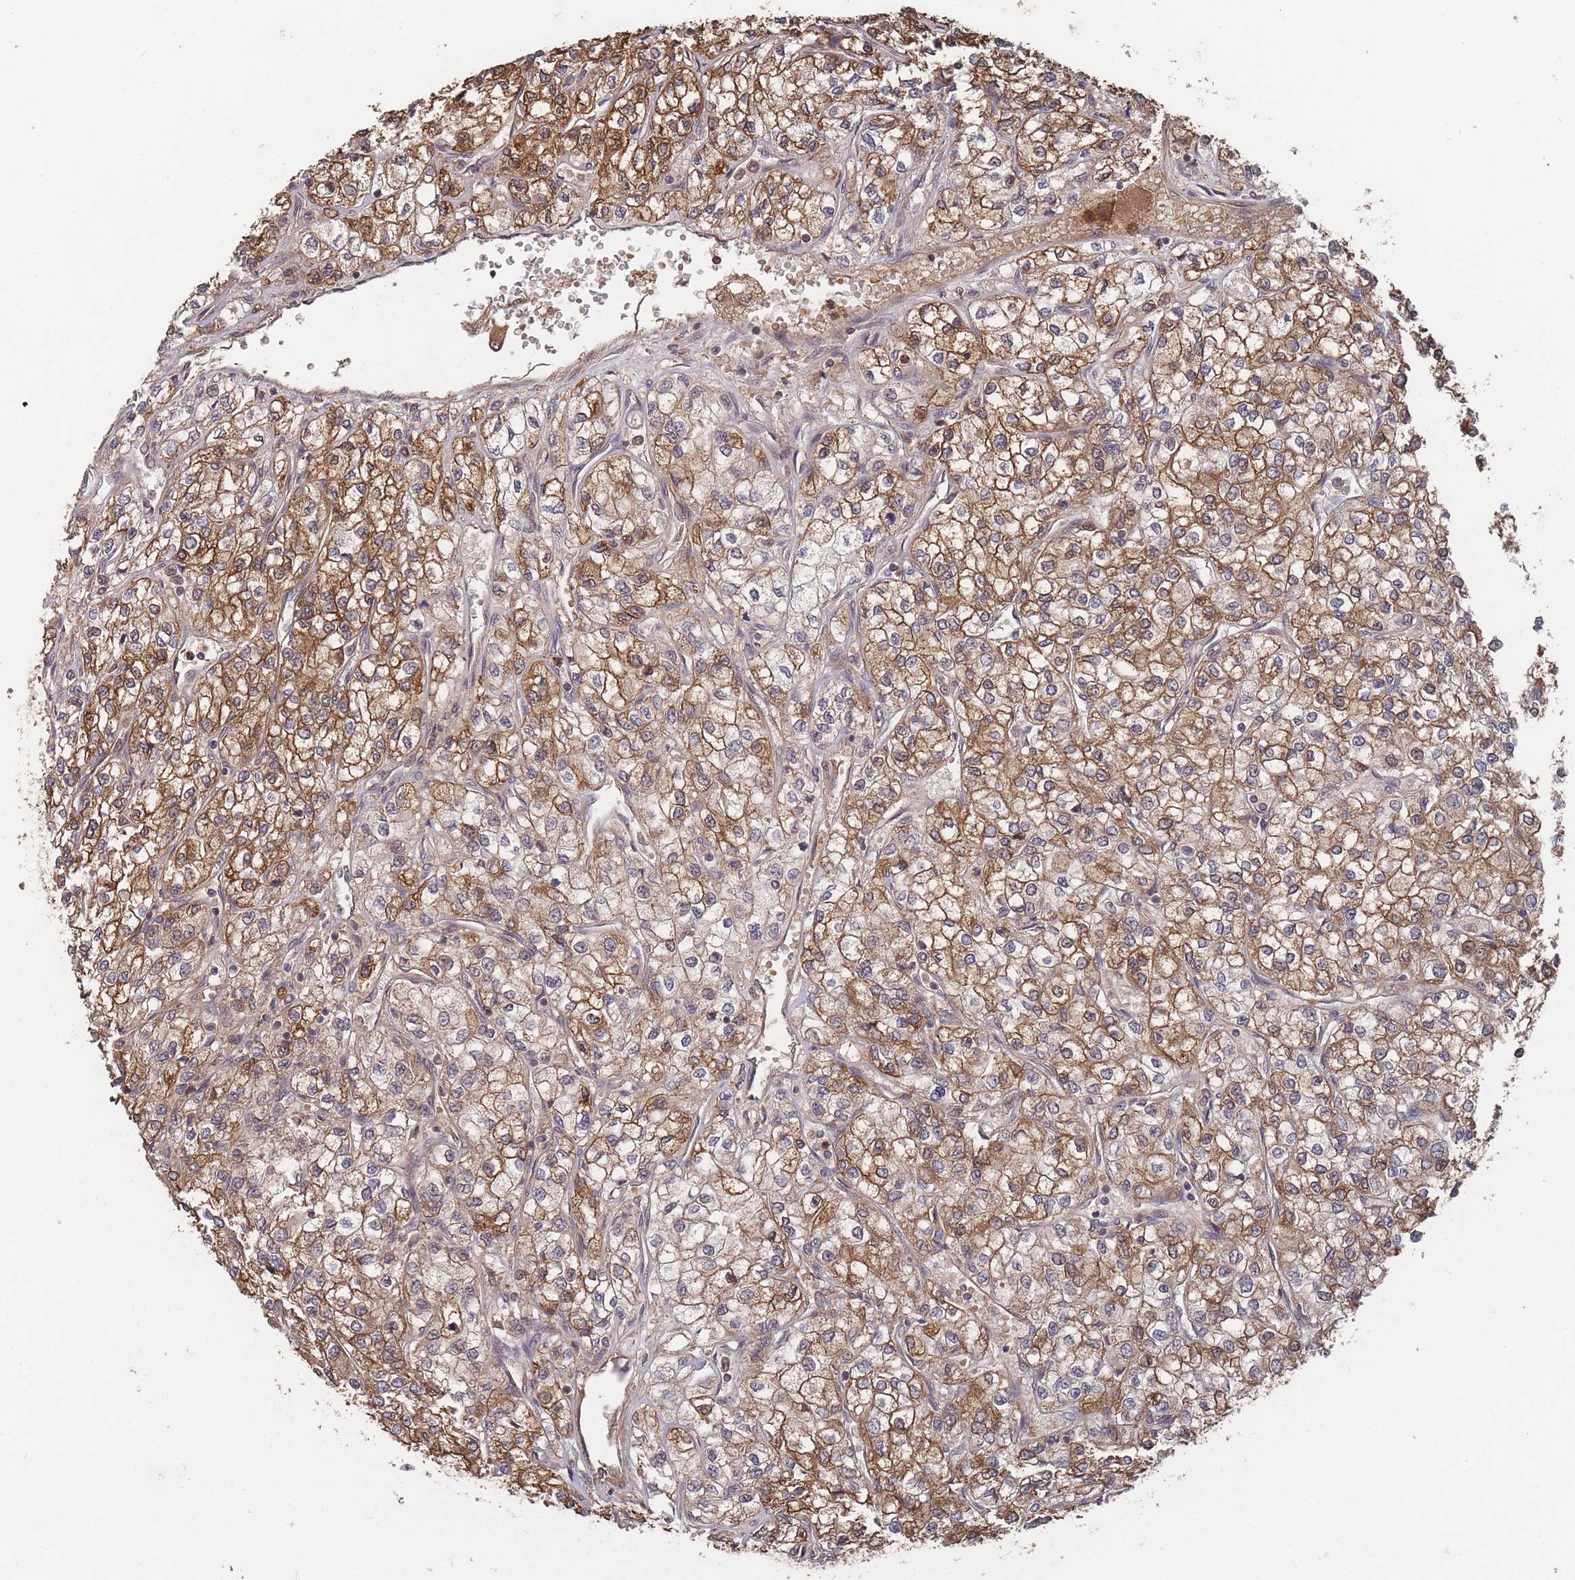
{"staining": {"intensity": "strong", "quantity": ">75%", "location": "cytoplasmic/membranous"}, "tissue": "renal cancer", "cell_type": "Tumor cells", "image_type": "cancer", "snomed": [{"axis": "morphology", "description": "Adenocarcinoma, NOS"}, {"axis": "topography", "description": "Kidney"}], "caption": "High-power microscopy captured an immunohistochemistry (IHC) image of renal cancer (adenocarcinoma), revealing strong cytoplasmic/membranous positivity in approximately >75% of tumor cells.", "gene": "SF3B1", "patient": {"sex": "male", "age": 80}}